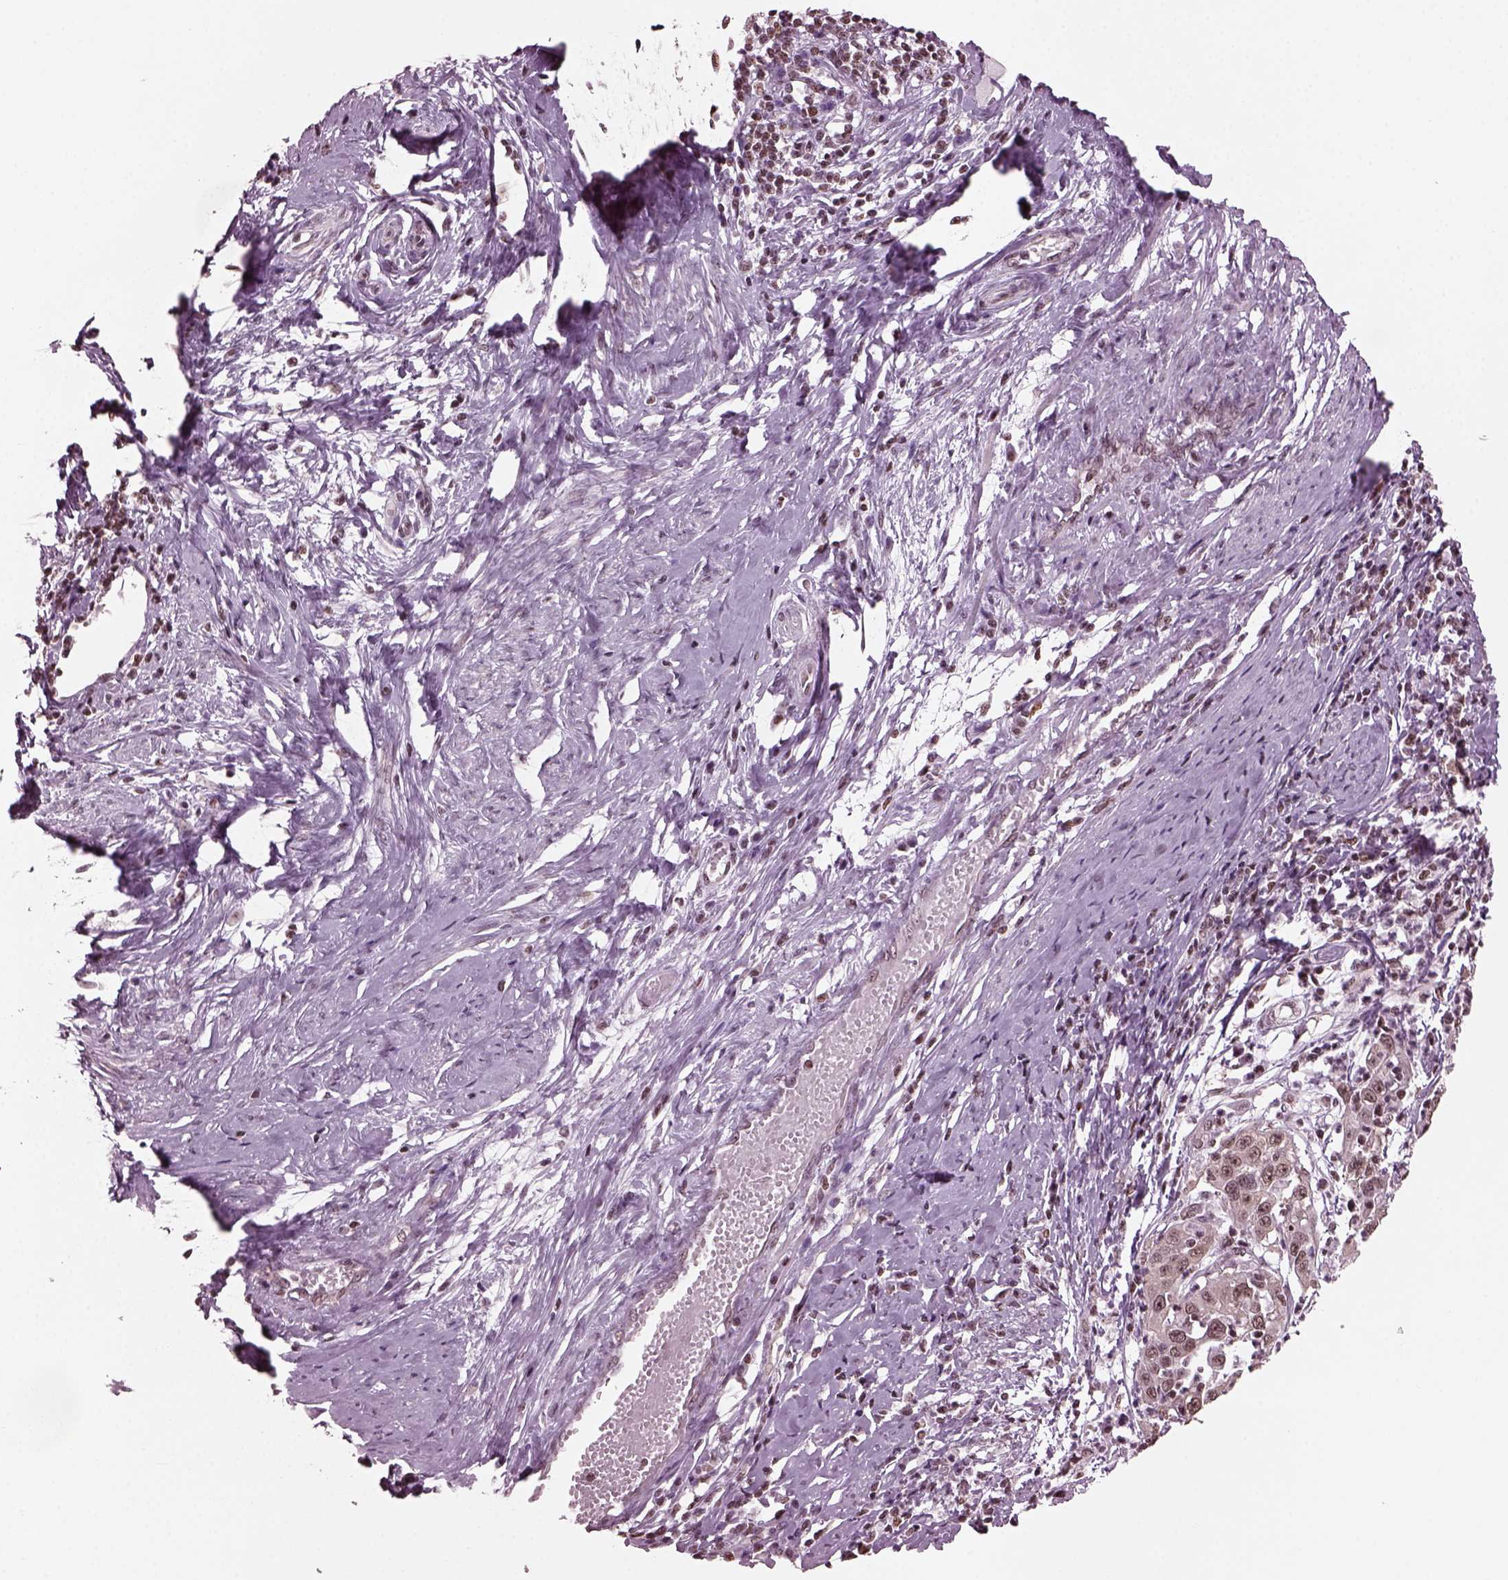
{"staining": {"intensity": "weak", "quantity": ">75%", "location": "nuclear"}, "tissue": "cervical cancer", "cell_type": "Tumor cells", "image_type": "cancer", "snomed": [{"axis": "morphology", "description": "Squamous cell carcinoma, NOS"}, {"axis": "topography", "description": "Cervix"}], "caption": "High-power microscopy captured an IHC histopathology image of cervical squamous cell carcinoma, revealing weak nuclear expression in about >75% of tumor cells.", "gene": "RUVBL2", "patient": {"sex": "female", "age": 46}}